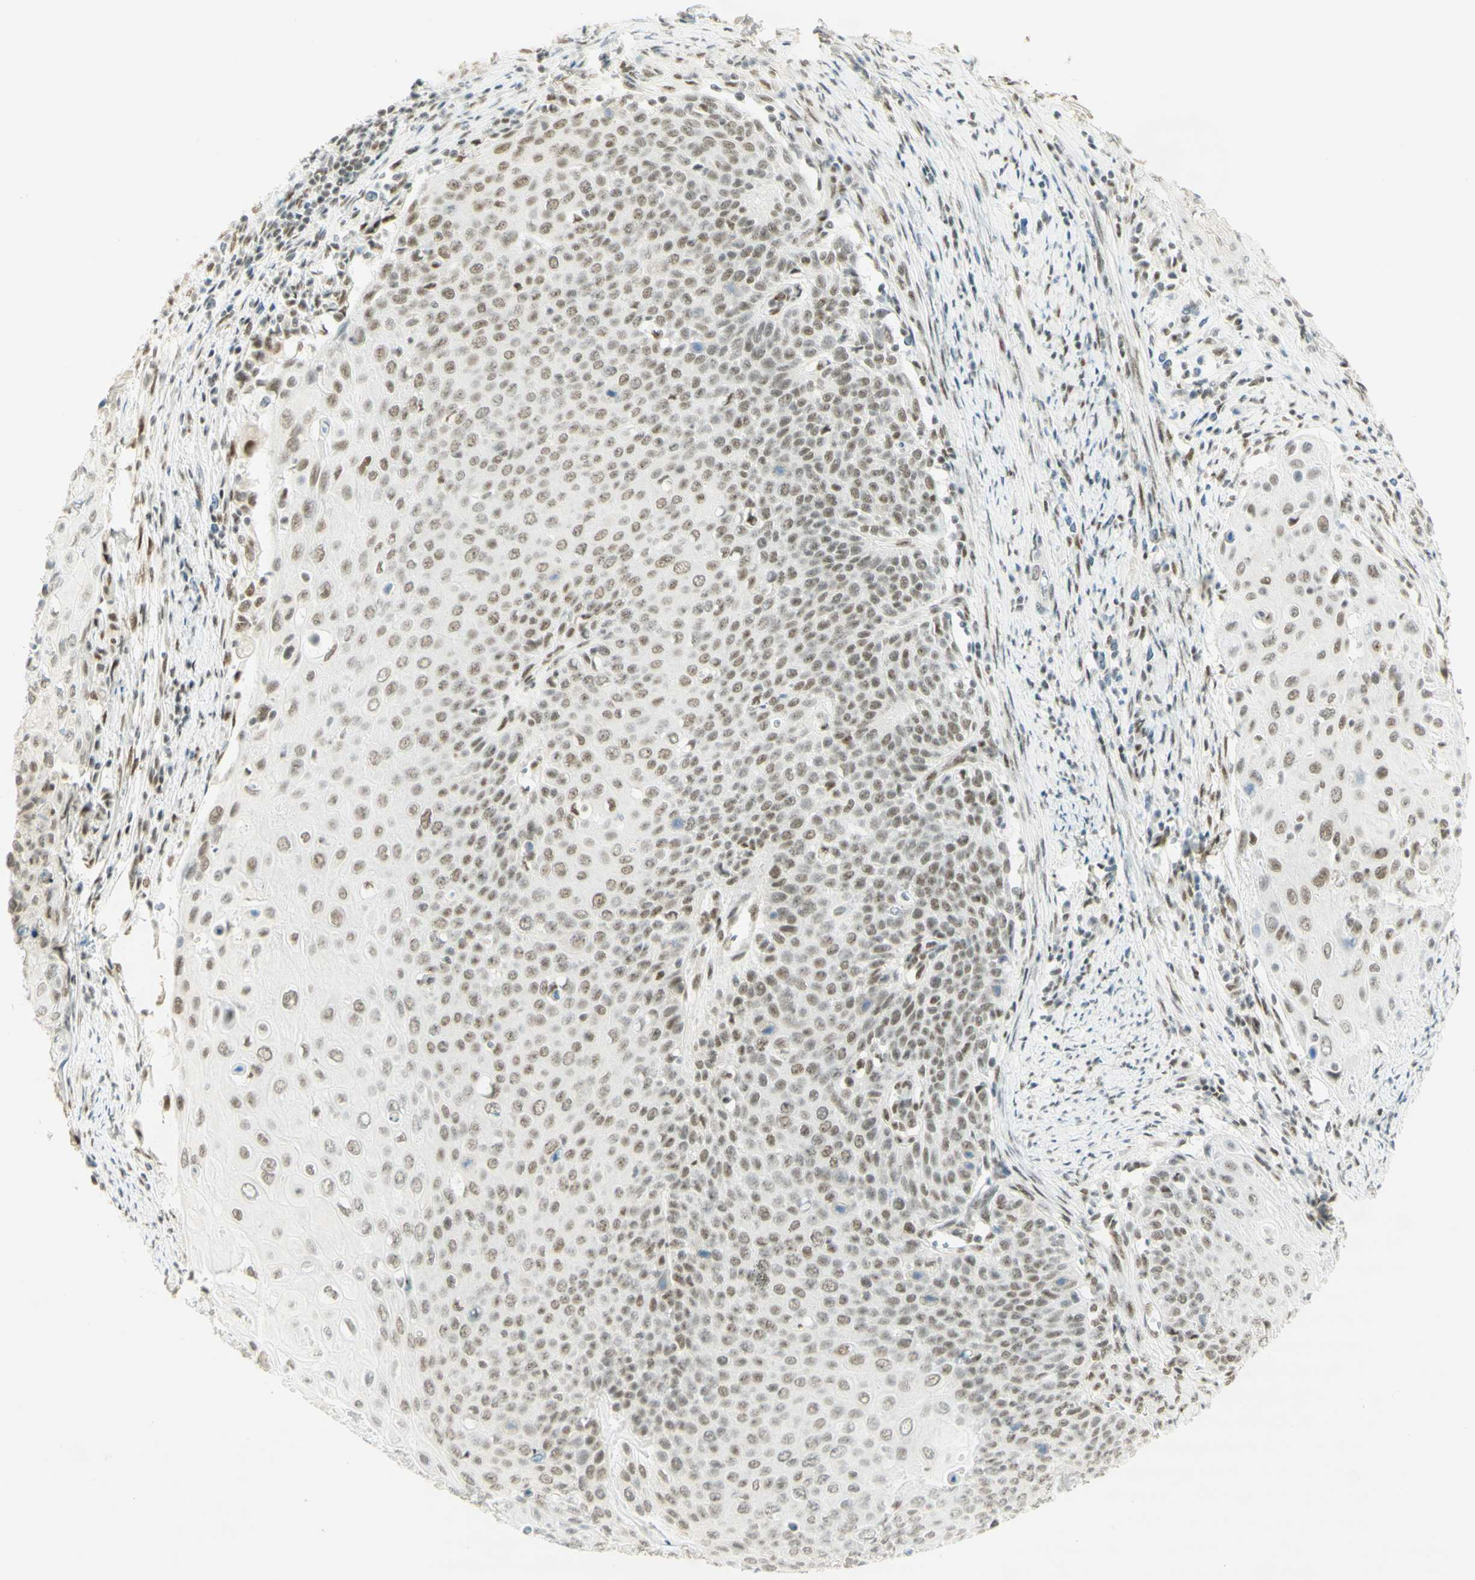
{"staining": {"intensity": "weak", "quantity": ">75%", "location": "nuclear"}, "tissue": "cervical cancer", "cell_type": "Tumor cells", "image_type": "cancer", "snomed": [{"axis": "morphology", "description": "Squamous cell carcinoma, NOS"}, {"axis": "topography", "description": "Cervix"}], "caption": "A photomicrograph of cervical cancer (squamous cell carcinoma) stained for a protein reveals weak nuclear brown staining in tumor cells.", "gene": "PMS2", "patient": {"sex": "female", "age": 39}}